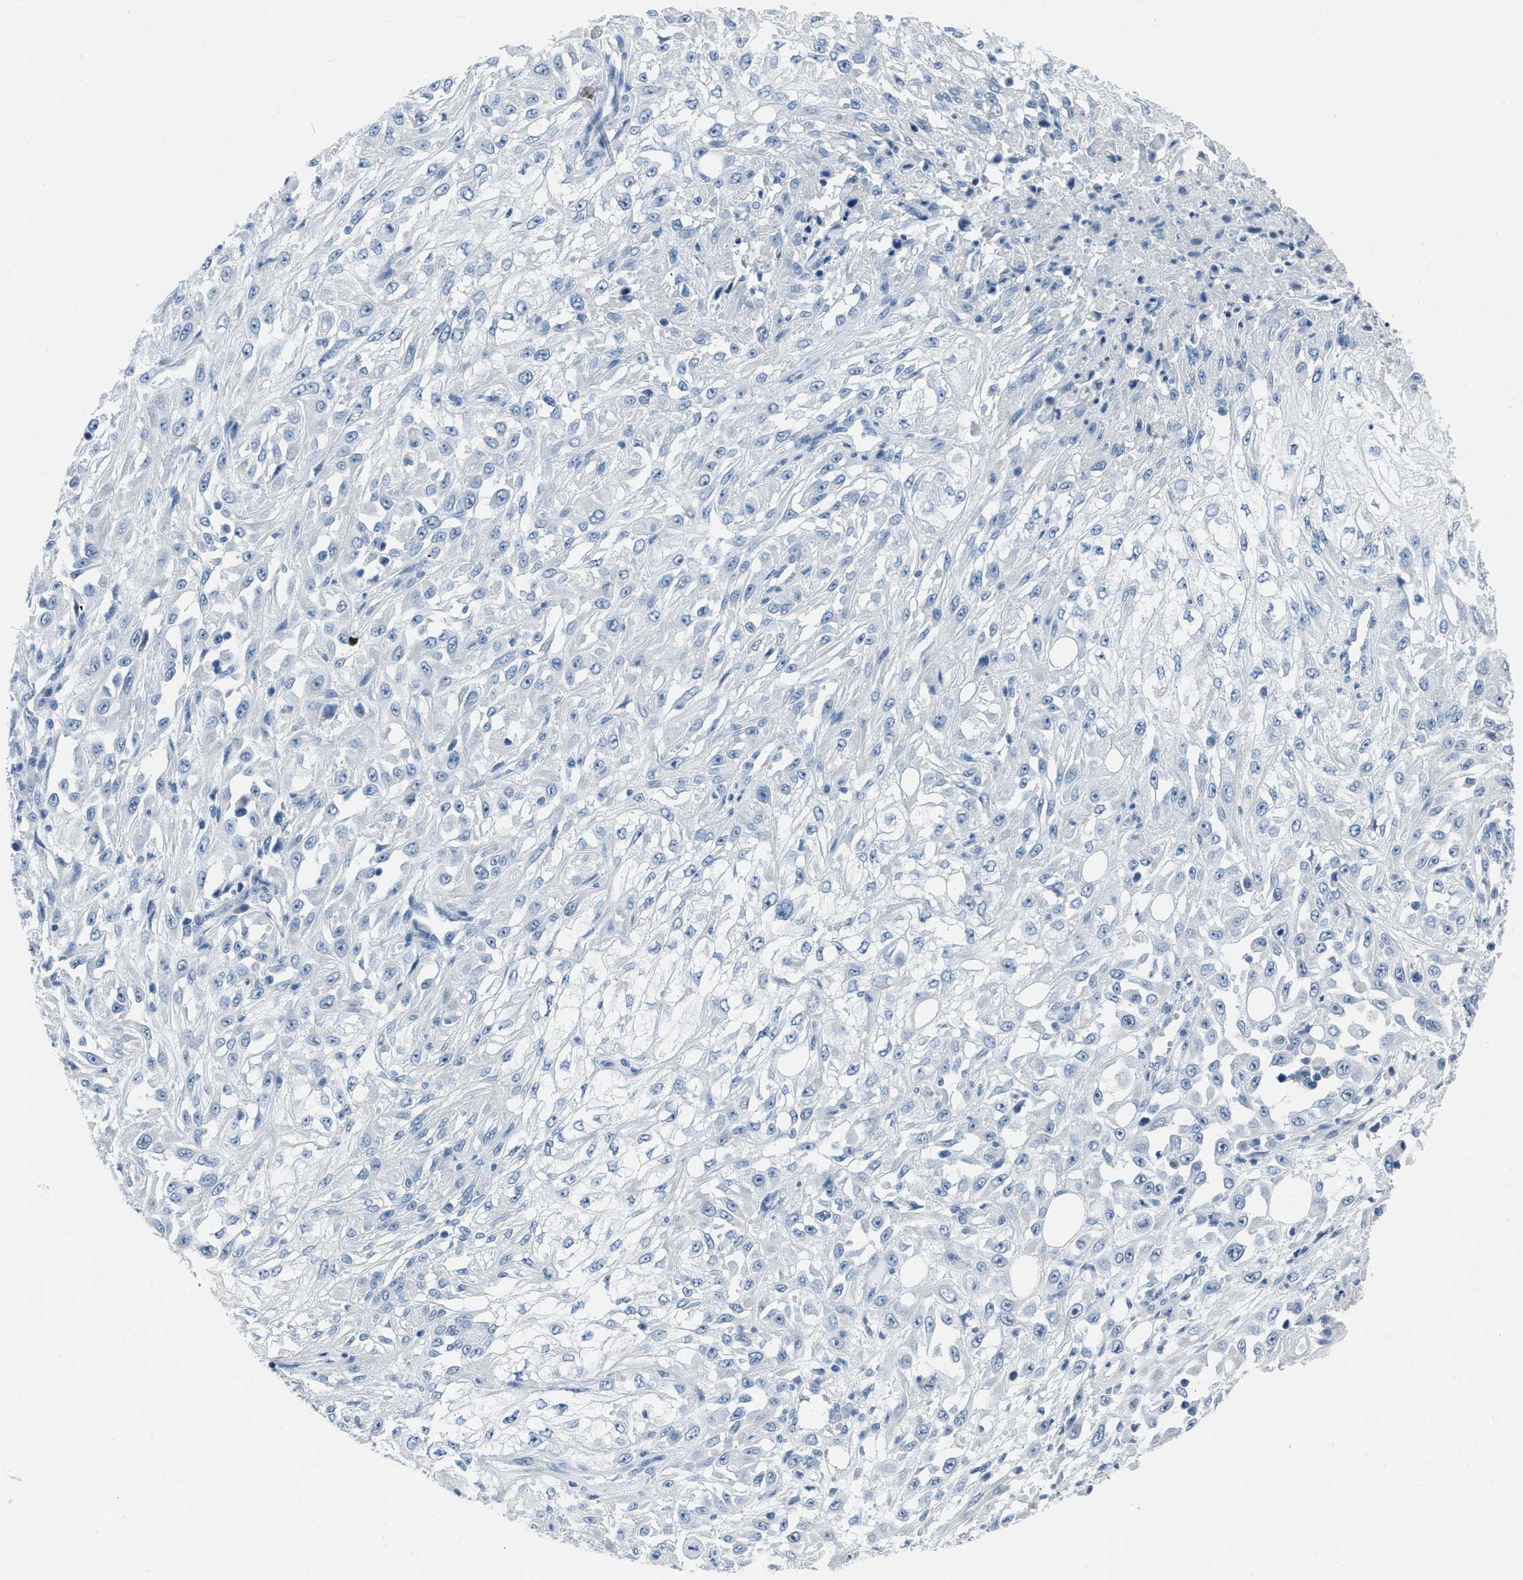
{"staining": {"intensity": "negative", "quantity": "none", "location": "none"}, "tissue": "skin cancer", "cell_type": "Tumor cells", "image_type": "cancer", "snomed": [{"axis": "morphology", "description": "Squamous cell carcinoma, NOS"}, {"axis": "morphology", "description": "Squamous cell carcinoma, metastatic, NOS"}, {"axis": "topography", "description": "Skin"}, {"axis": "topography", "description": "Lymph node"}], "caption": "A histopathology image of human metastatic squamous cell carcinoma (skin) is negative for staining in tumor cells.", "gene": "SPATC1L", "patient": {"sex": "male", "age": 75}}